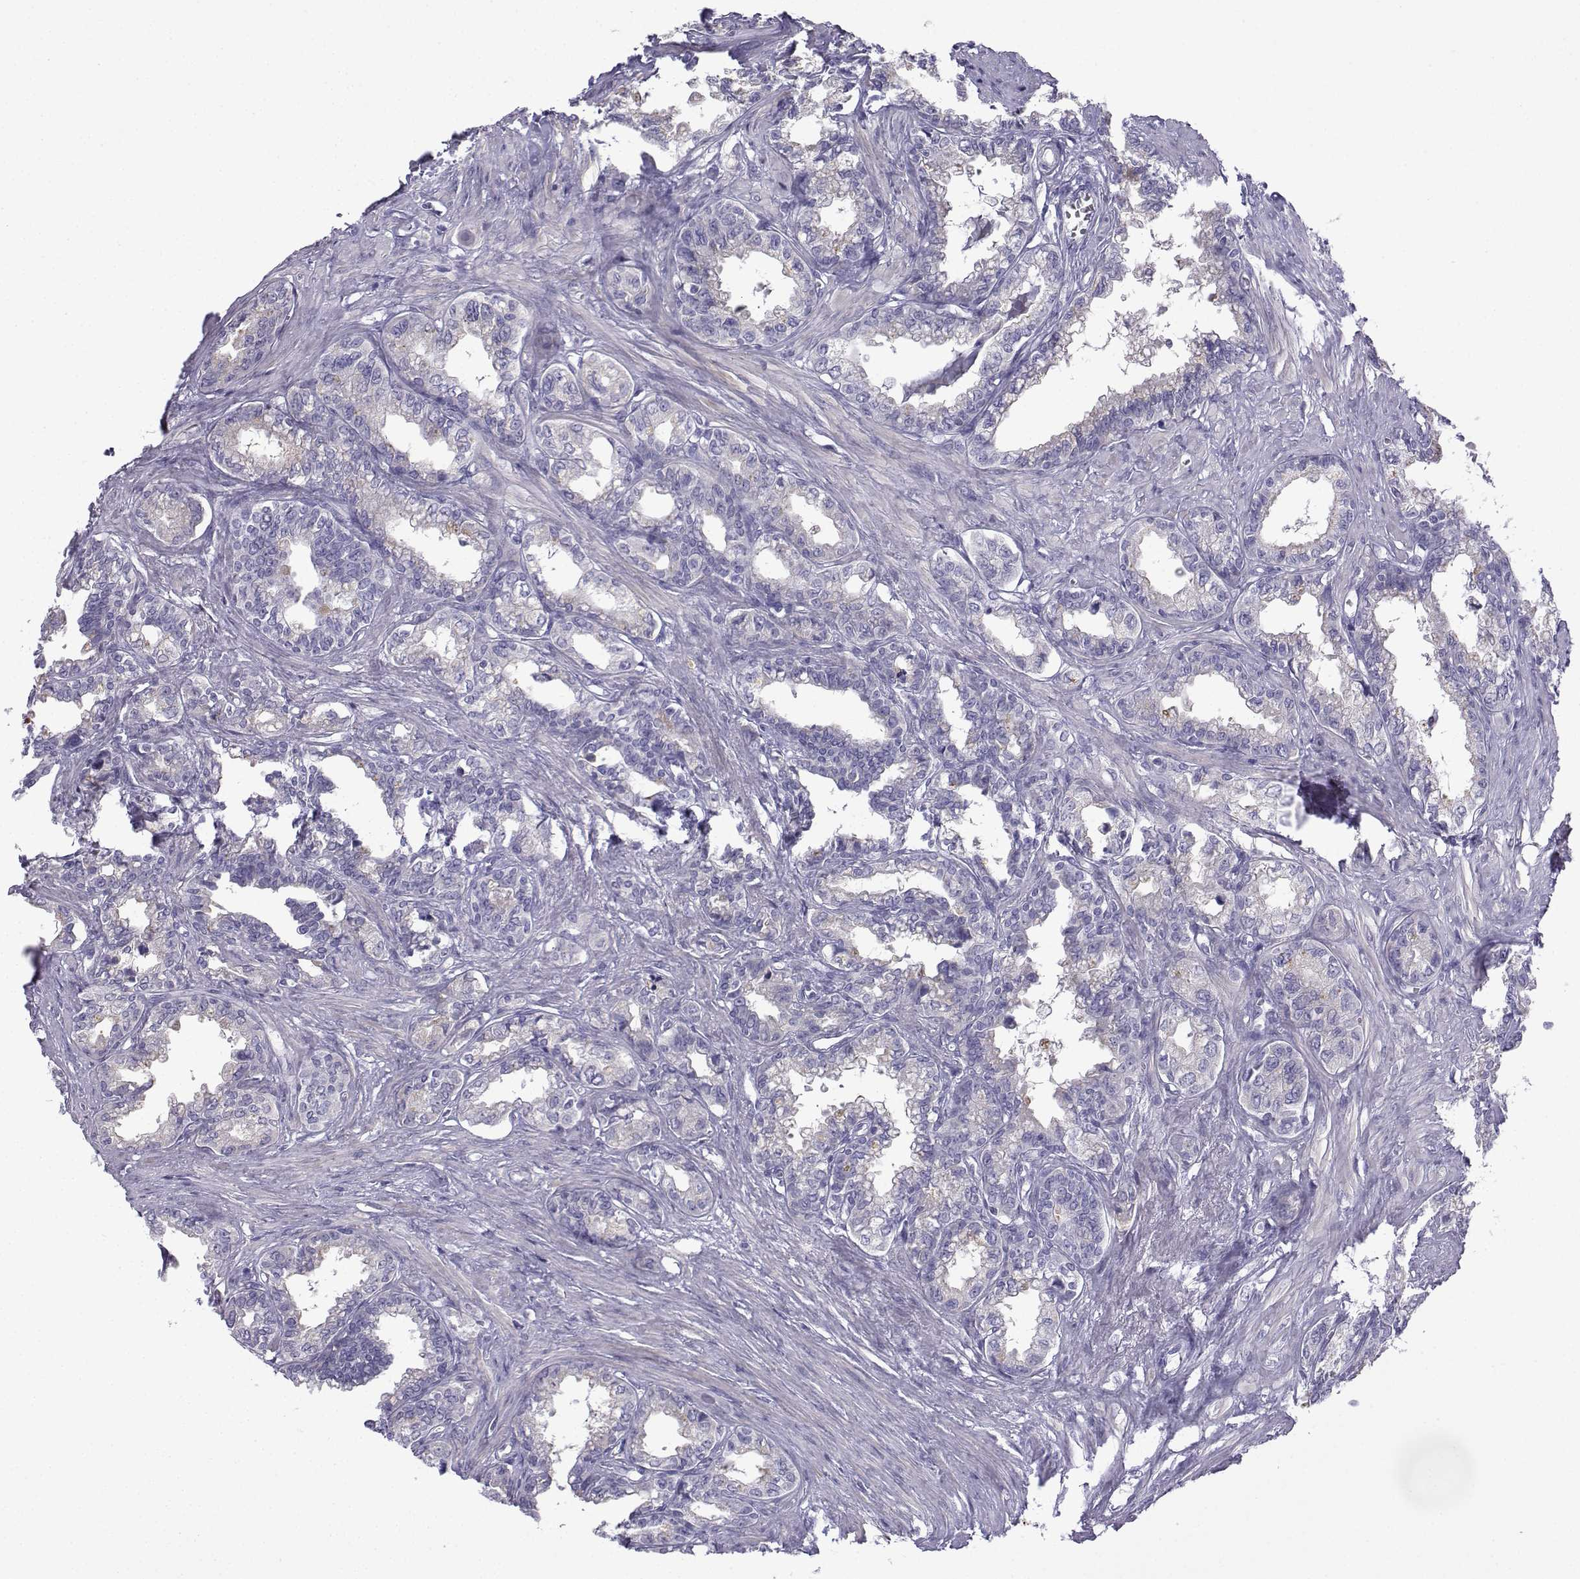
{"staining": {"intensity": "negative", "quantity": "none", "location": "none"}, "tissue": "seminal vesicle", "cell_type": "Glandular cells", "image_type": "normal", "snomed": [{"axis": "morphology", "description": "Normal tissue, NOS"}, {"axis": "morphology", "description": "Urothelial carcinoma, NOS"}, {"axis": "topography", "description": "Urinary bladder"}, {"axis": "topography", "description": "Seminal veicle"}], "caption": "An immunohistochemistry histopathology image of normal seminal vesicle is shown. There is no staining in glandular cells of seminal vesicle.", "gene": "SPACA7", "patient": {"sex": "male", "age": 76}}